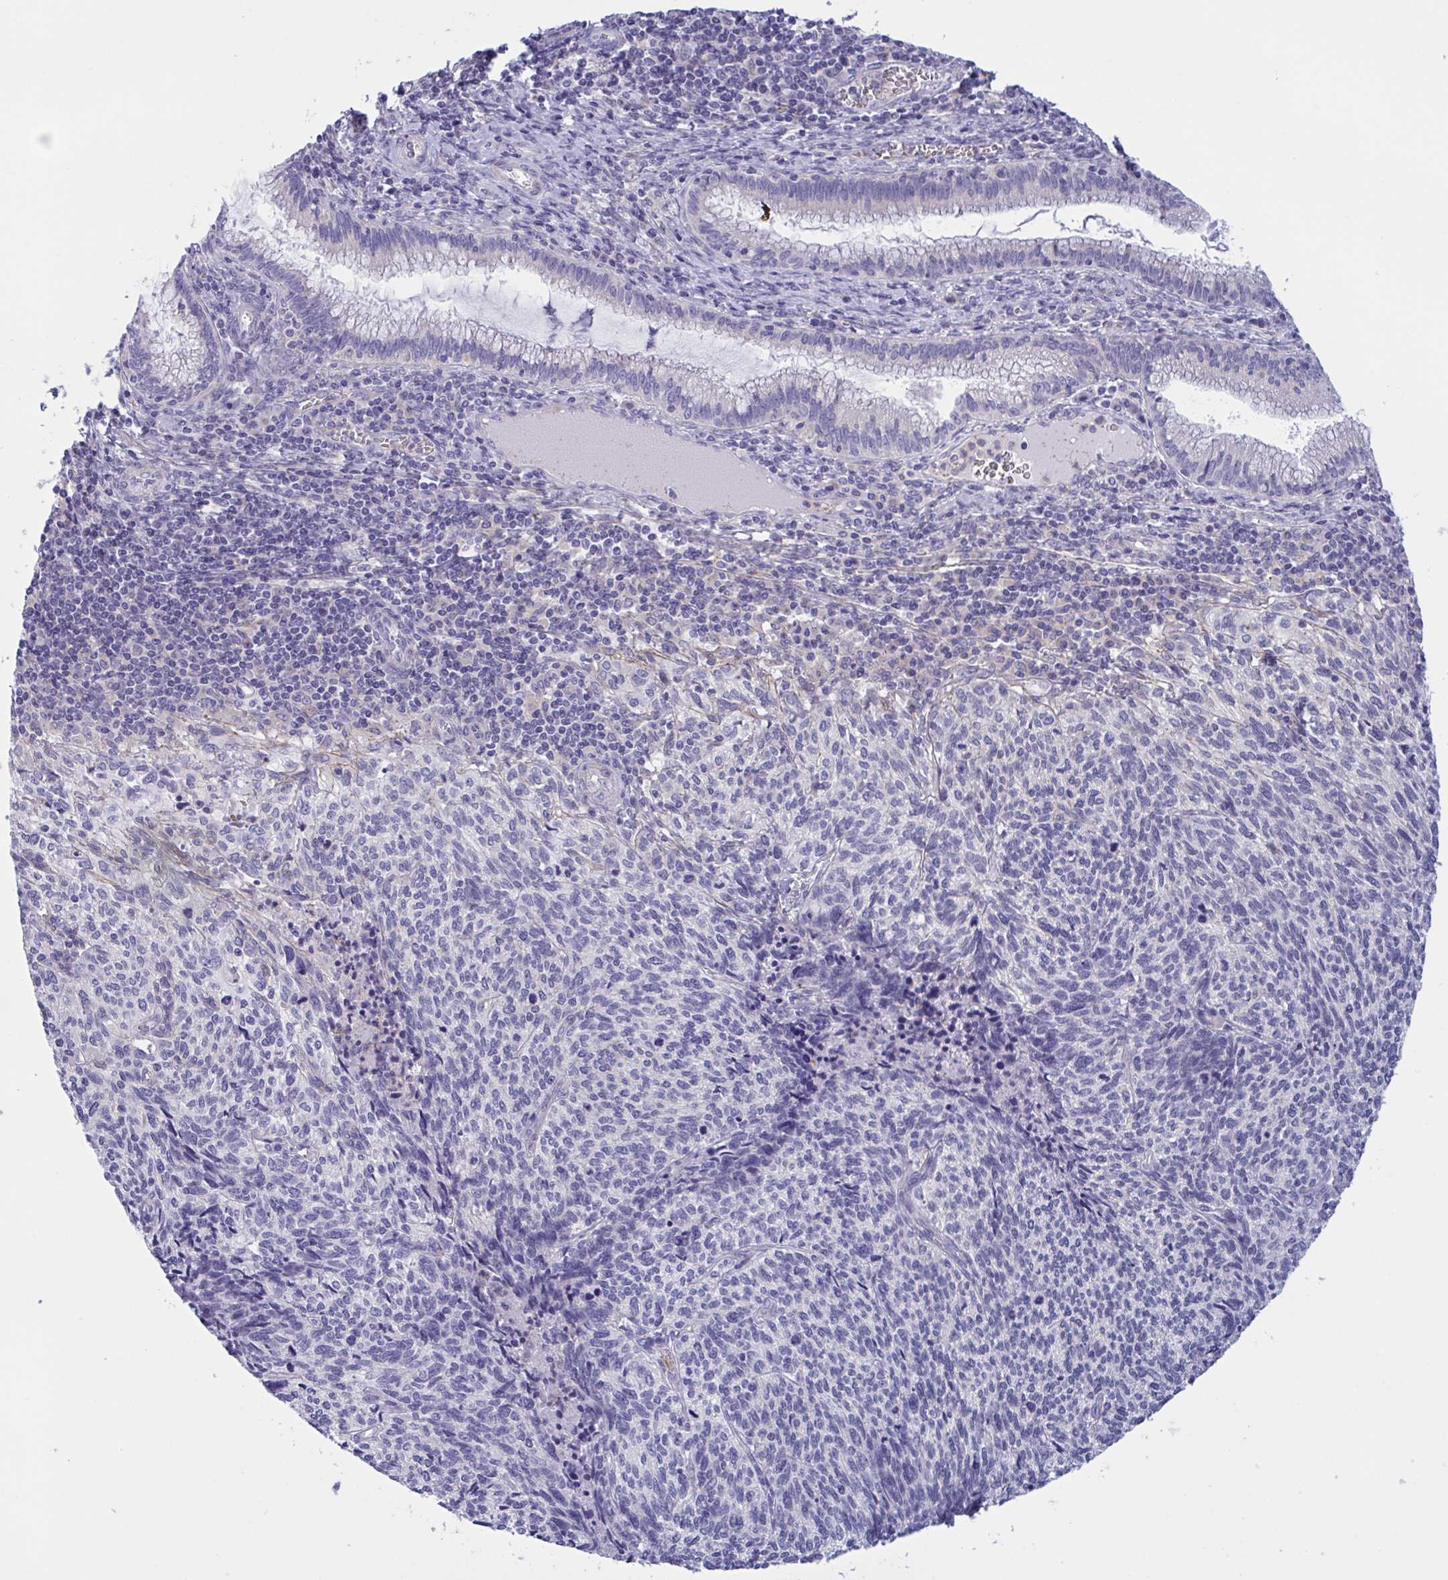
{"staining": {"intensity": "negative", "quantity": "none", "location": "none"}, "tissue": "cervical cancer", "cell_type": "Tumor cells", "image_type": "cancer", "snomed": [{"axis": "morphology", "description": "Squamous cell carcinoma, NOS"}, {"axis": "topography", "description": "Cervix"}], "caption": "Immunohistochemistry of cervical cancer reveals no expression in tumor cells. (IHC, brightfield microscopy, high magnification).", "gene": "OXLD1", "patient": {"sex": "female", "age": 45}}